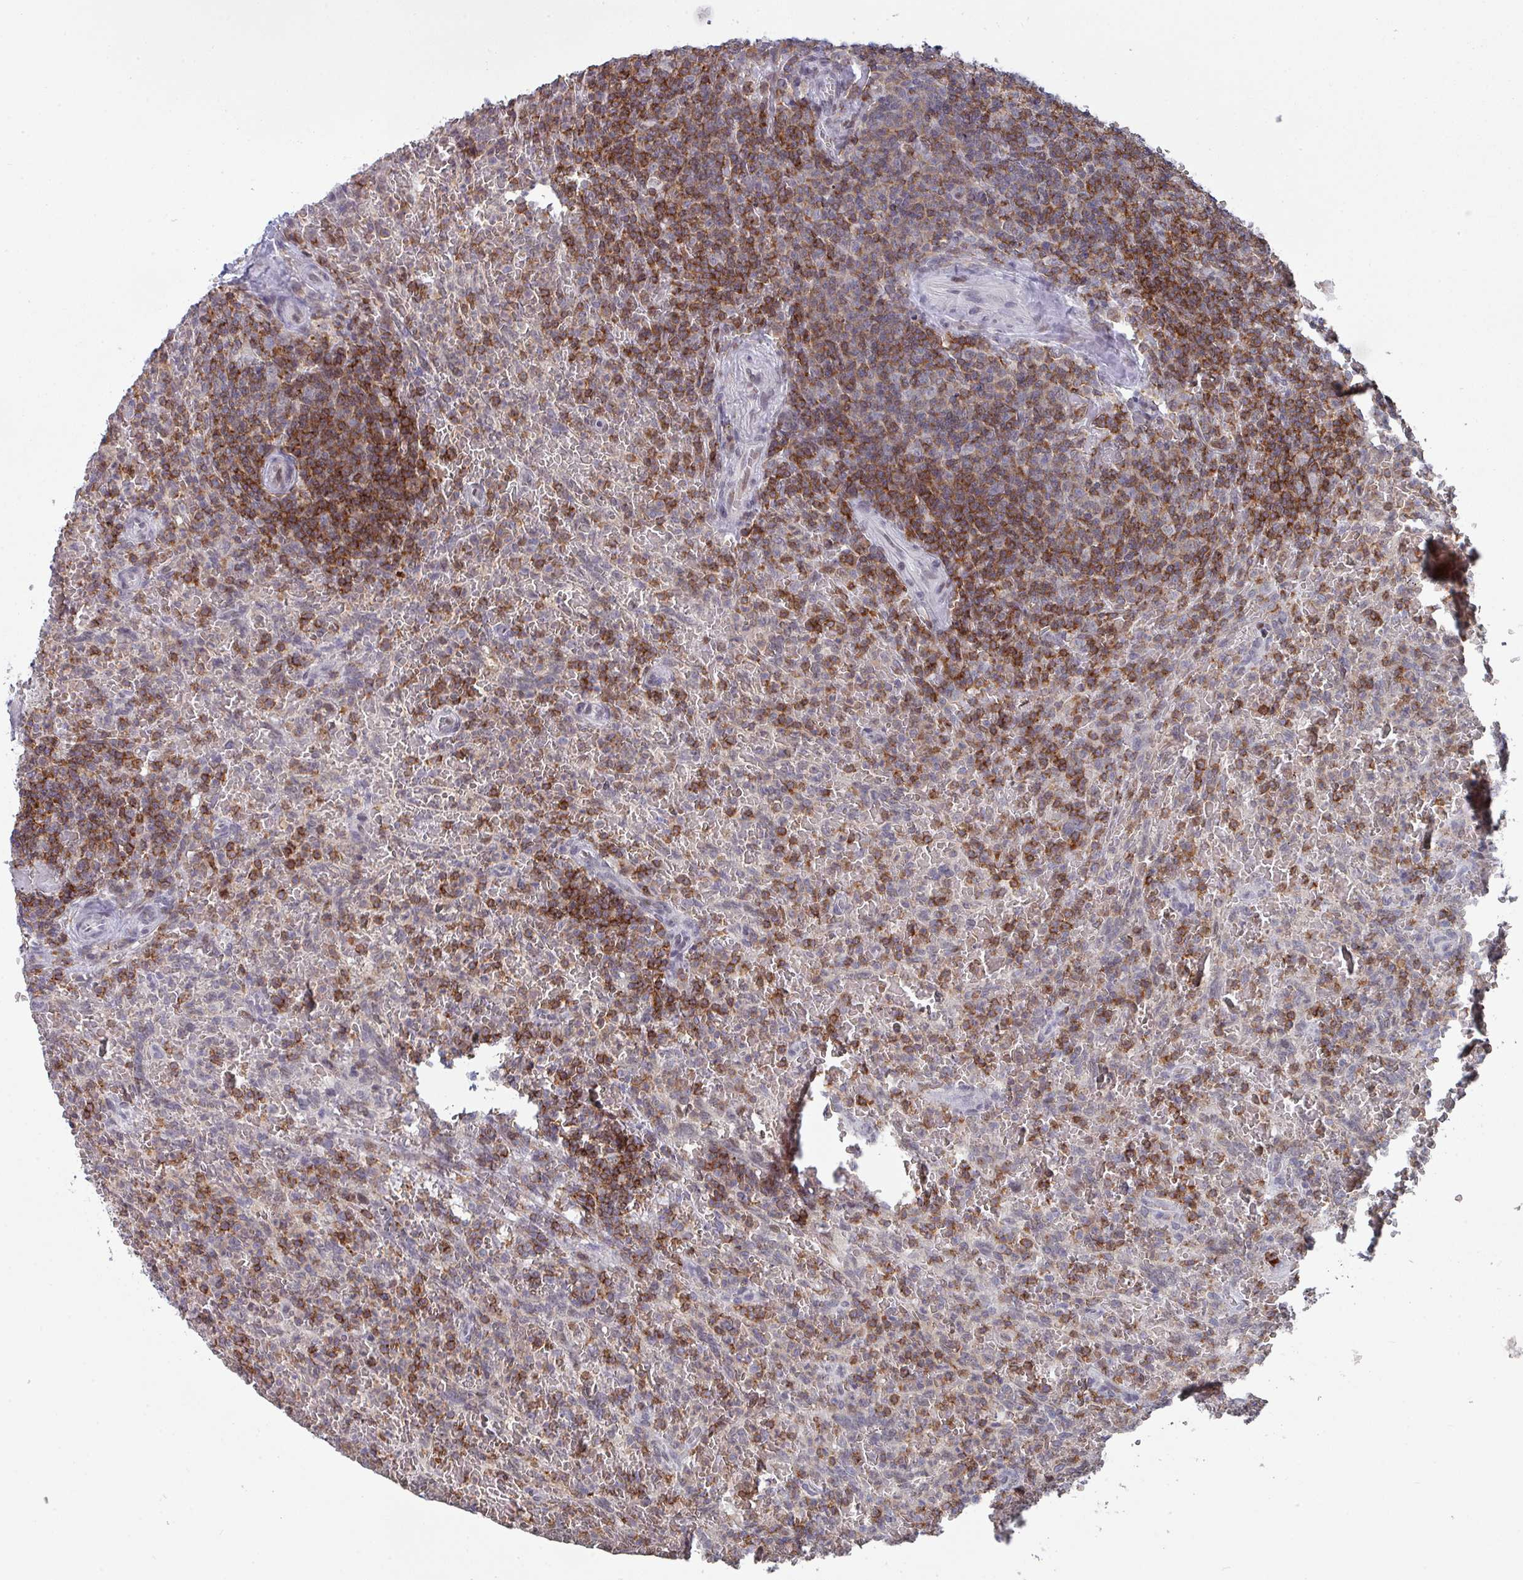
{"staining": {"intensity": "moderate", "quantity": ">75%", "location": "cytoplasmic/membranous"}, "tissue": "lymphoma", "cell_type": "Tumor cells", "image_type": "cancer", "snomed": [{"axis": "morphology", "description": "Malignant lymphoma, non-Hodgkin's type, Low grade"}, {"axis": "topography", "description": "Spleen"}], "caption": "High-power microscopy captured an IHC photomicrograph of lymphoma, revealing moderate cytoplasmic/membranous expression in about >75% of tumor cells.", "gene": "RASAL3", "patient": {"sex": "female", "age": 64}}